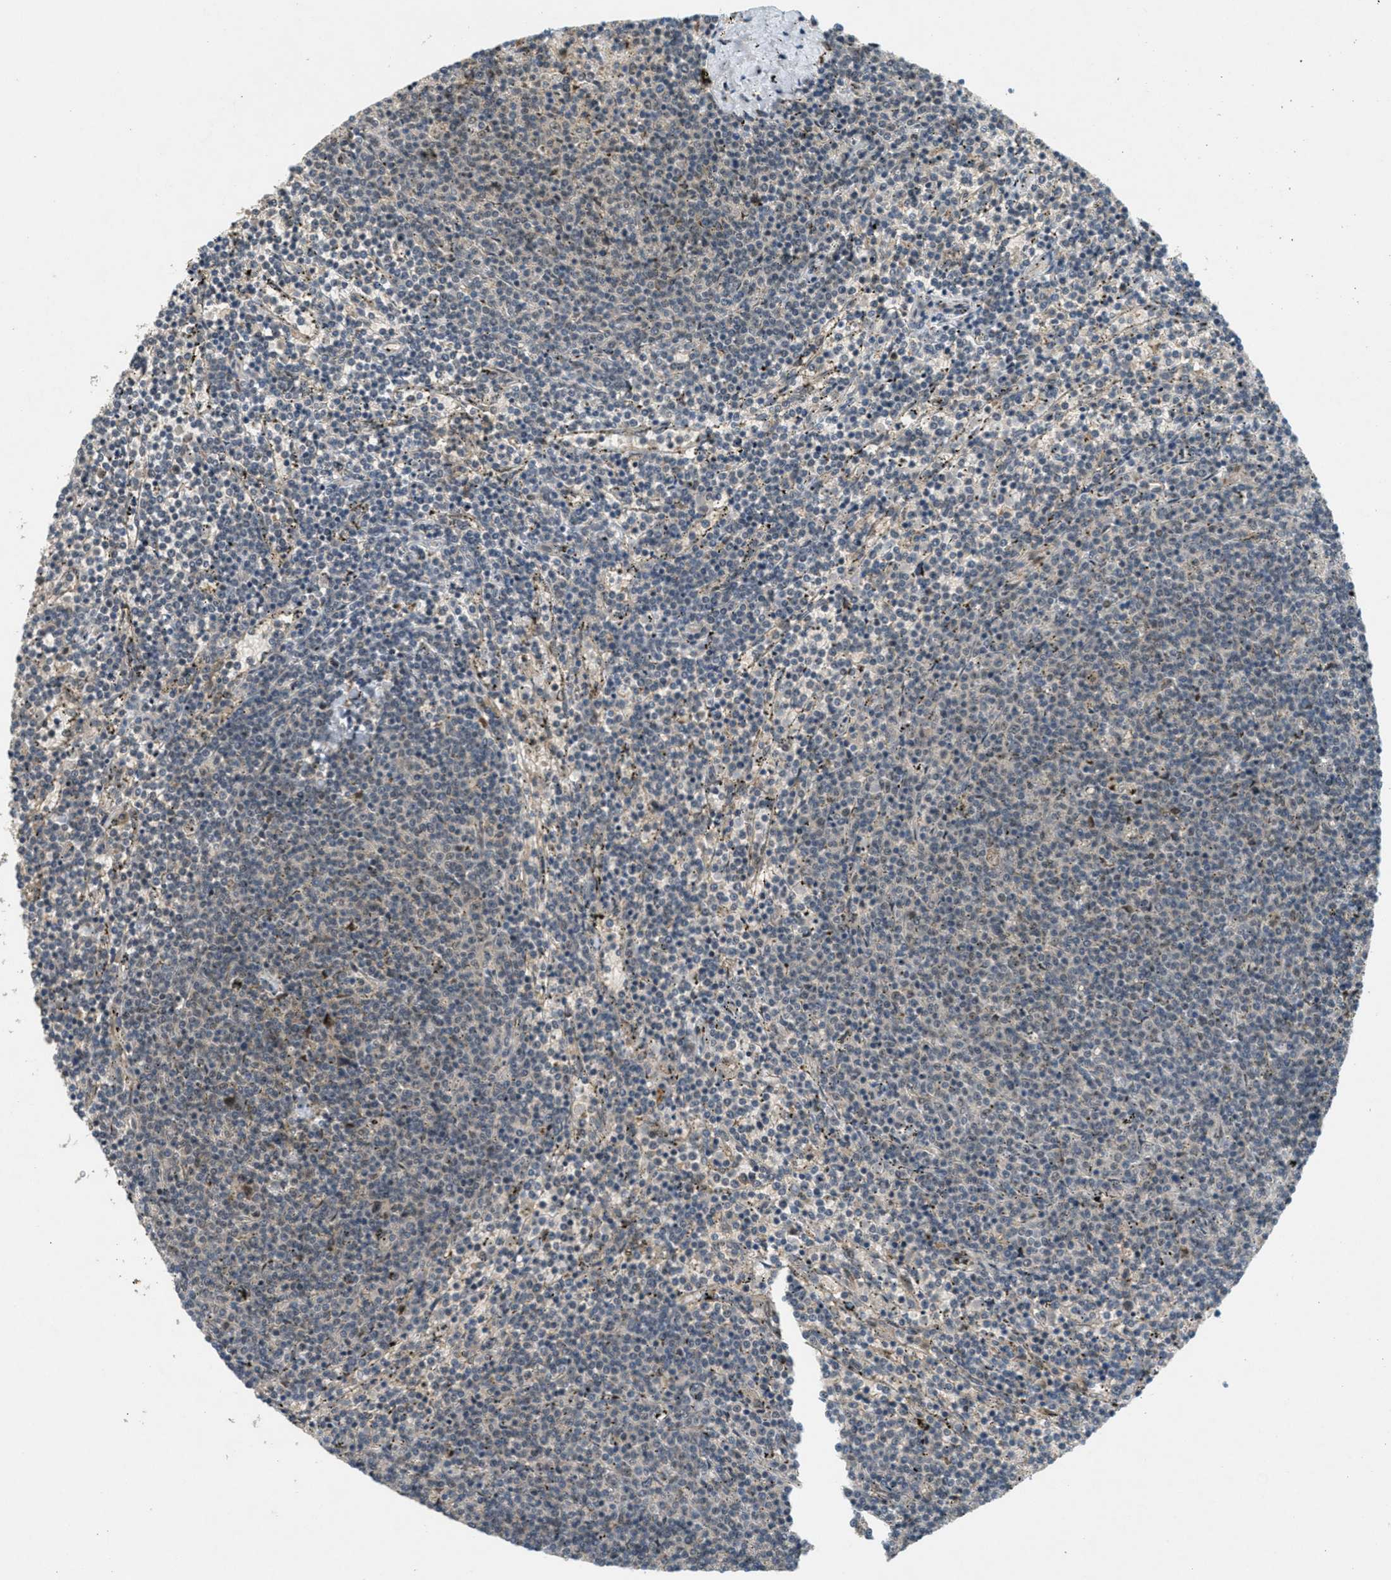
{"staining": {"intensity": "negative", "quantity": "none", "location": "none"}, "tissue": "lymphoma", "cell_type": "Tumor cells", "image_type": "cancer", "snomed": [{"axis": "morphology", "description": "Malignant lymphoma, non-Hodgkin's type, Low grade"}, {"axis": "topography", "description": "Spleen"}], "caption": "Immunohistochemistry of lymphoma shows no staining in tumor cells.", "gene": "STK11", "patient": {"sex": "female", "age": 50}}